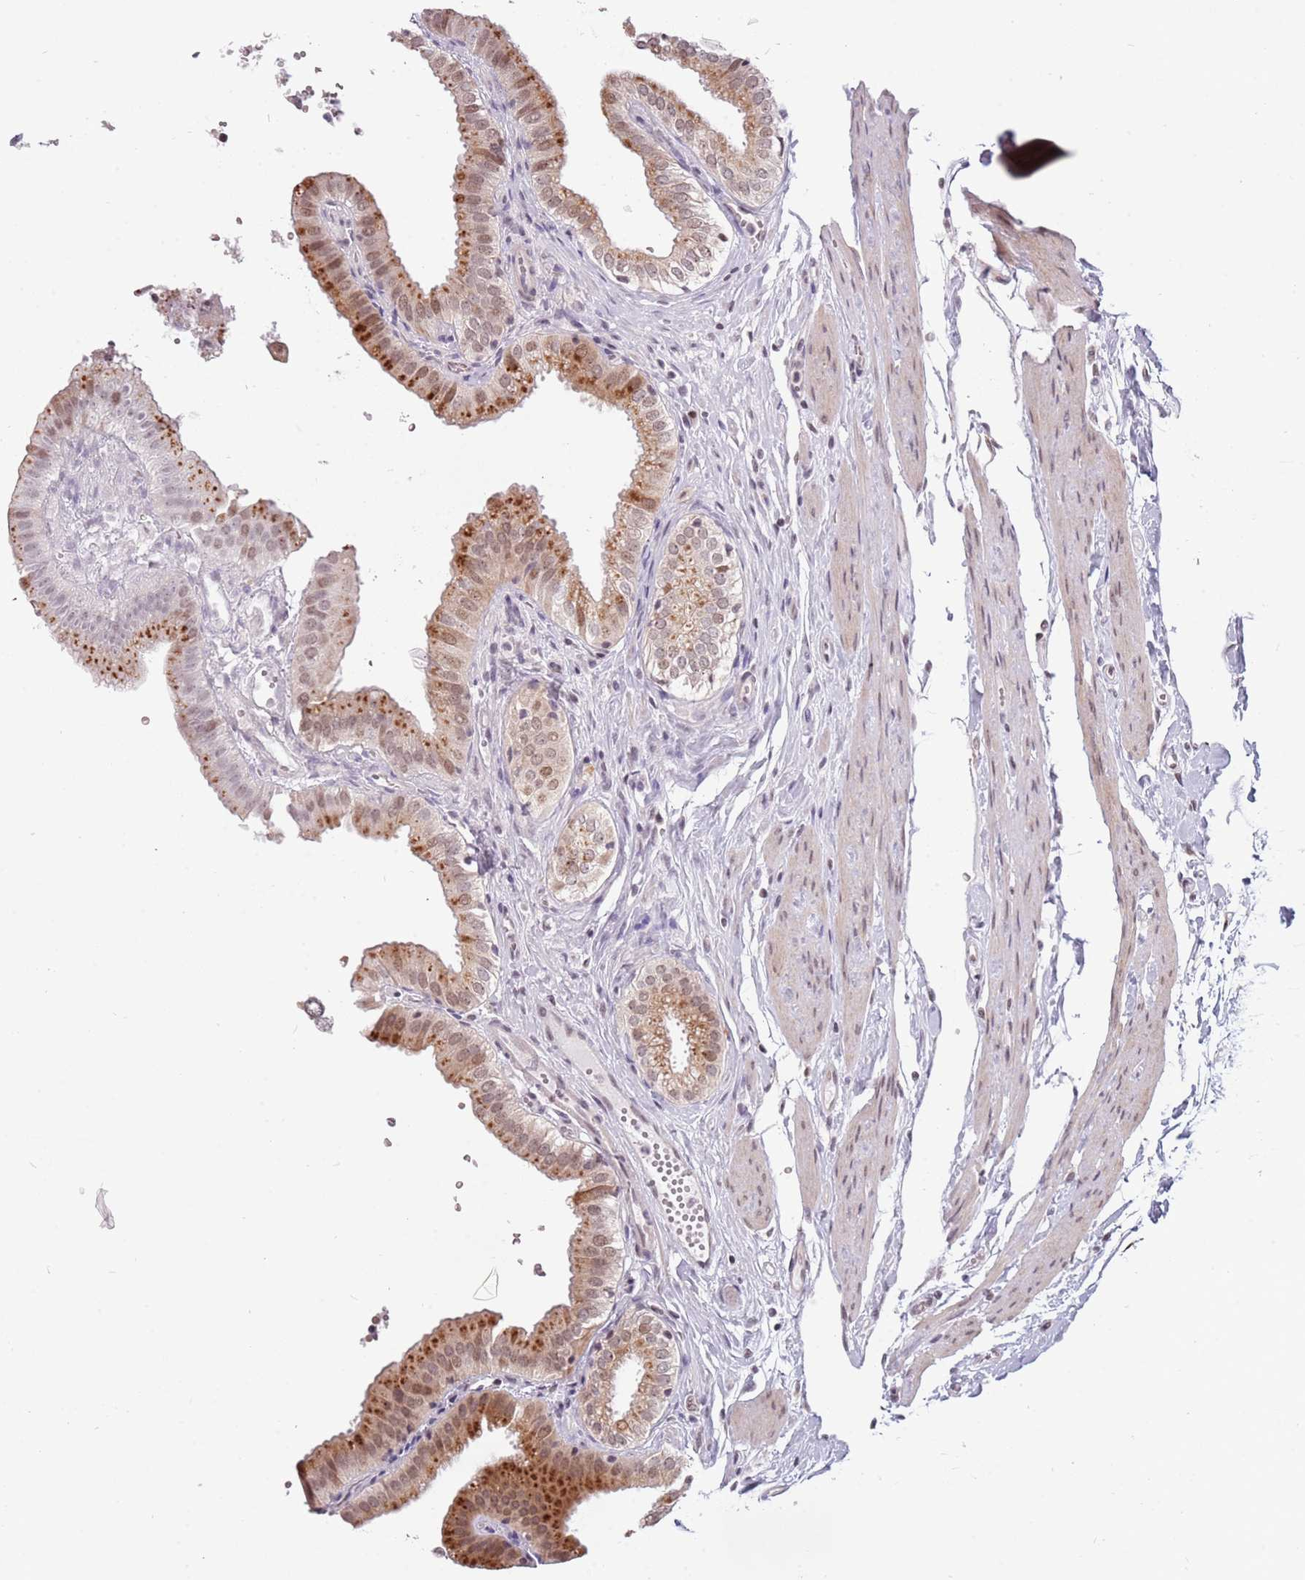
{"staining": {"intensity": "moderate", "quantity": ">75%", "location": "cytoplasmic/membranous,nuclear"}, "tissue": "gallbladder", "cell_type": "Glandular cells", "image_type": "normal", "snomed": [{"axis": "morphology", "description": "Normal tissue, NOS"}, {"axis": "topography", "description": "Gallbladder"}], "caption": "Gallbladder was stained to show a protein in brown. There is medium levels of moderate cytoplasmic/membranous,nuclear expression in about >75% of glandular cells.", "gene": "BARD1", "patient": {"sex": "female", "age": 61}}